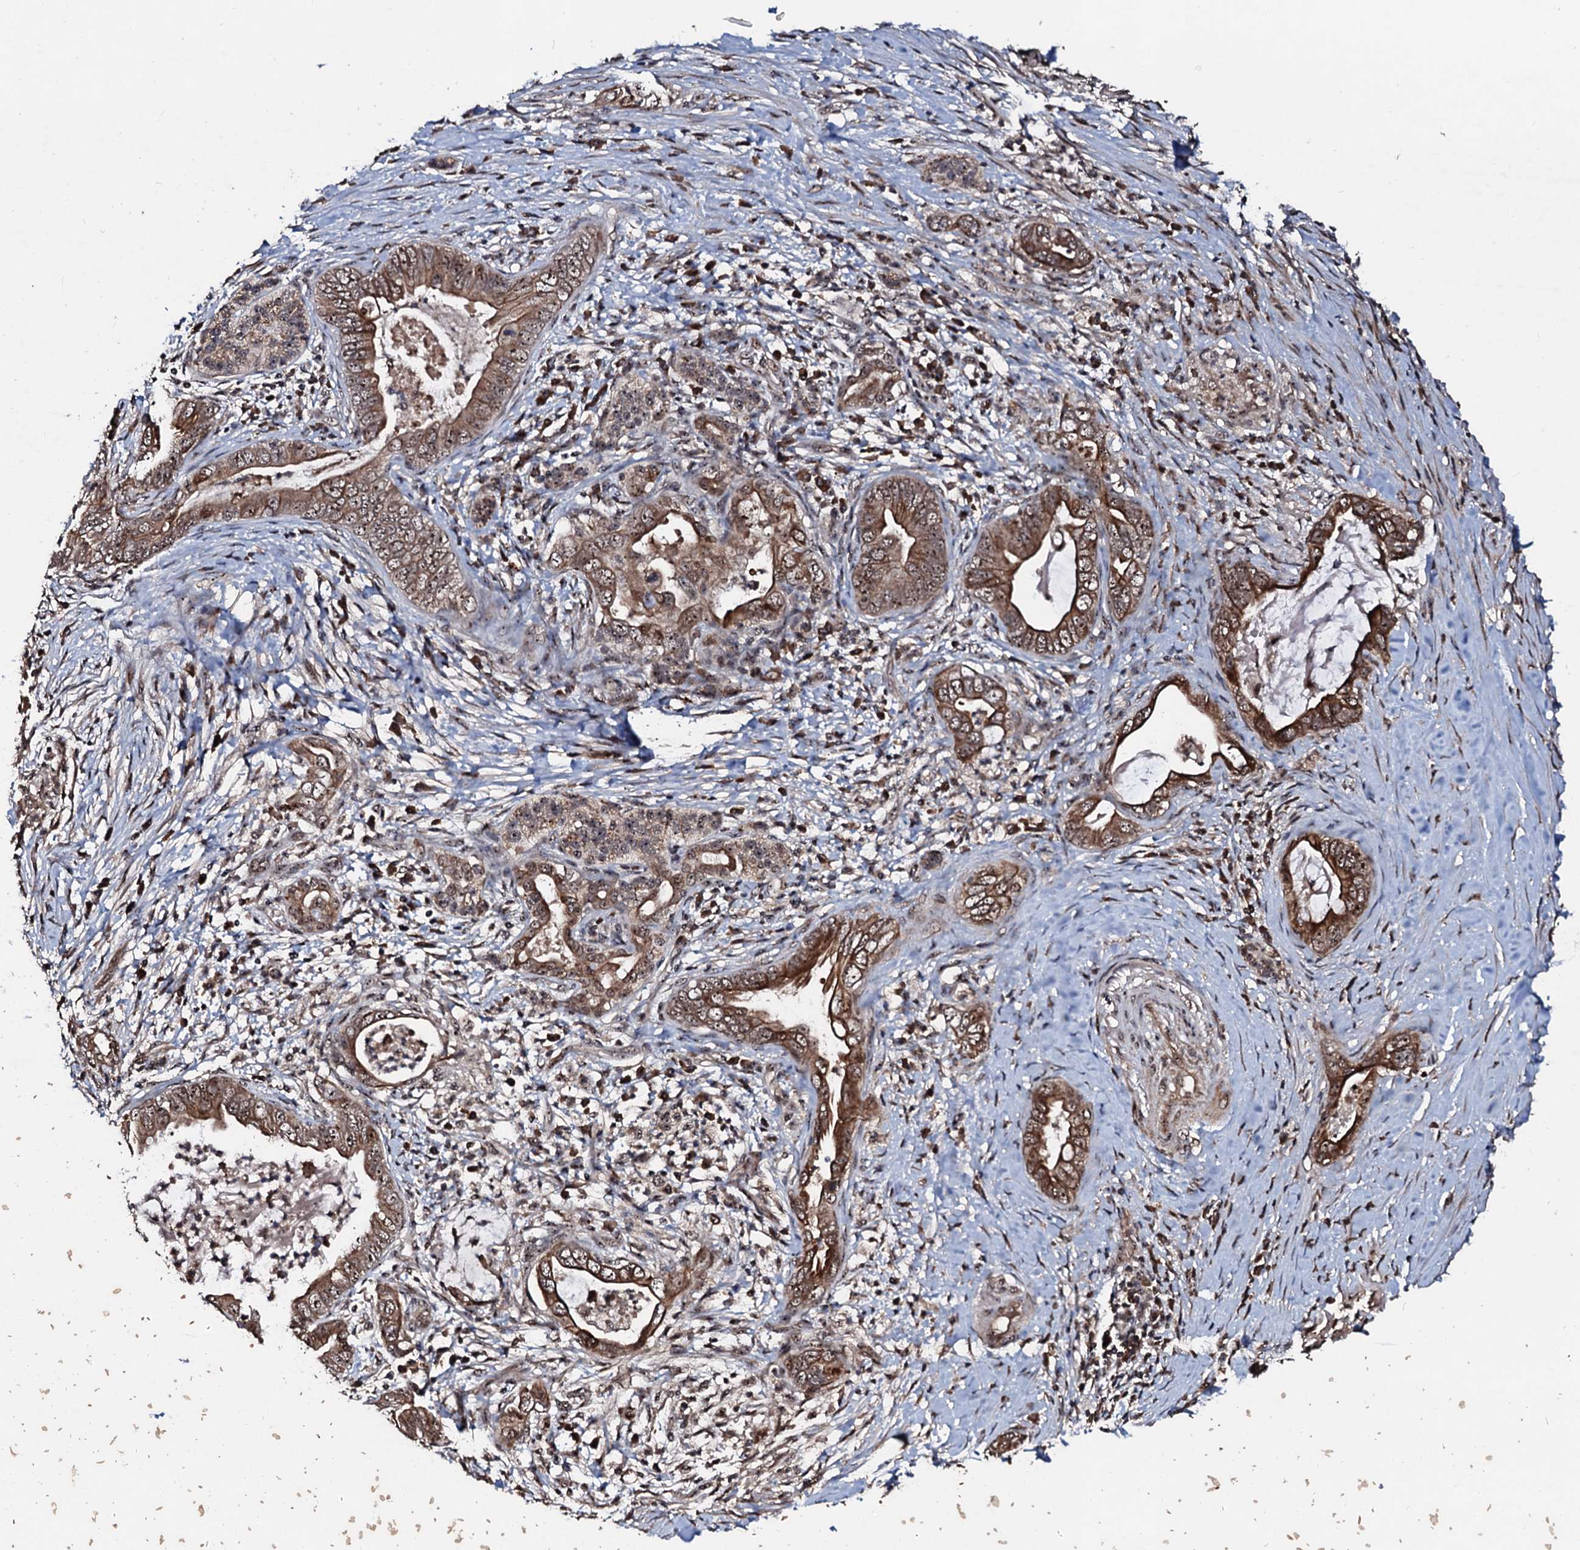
{"staining": {"intensity": "moderate", "quantity": ">75%", "location": "cytoplasmic/membranous,nuclear"}, "tissue": "pancreatic cancer", "cell_type": "Tumor cells", "image_type": "cancer", "snomed": [{"axis": "morphology", "description": "Adenocarcinoma, NOS"}, {"axis": "topography", "description": "Pancreas"}], "caption": "This photomicrograph reveals pancreatic cancer stained with immunohistochemistry (IHC) to label a protein in brown. The cytoplasmic/membranous and nuclear of tumor cells show moderate positivity for the protein. Nuclei are counter-stained blue.", "gene": "SUPT7L", "patient": {"sex": "male", "age": 75}}